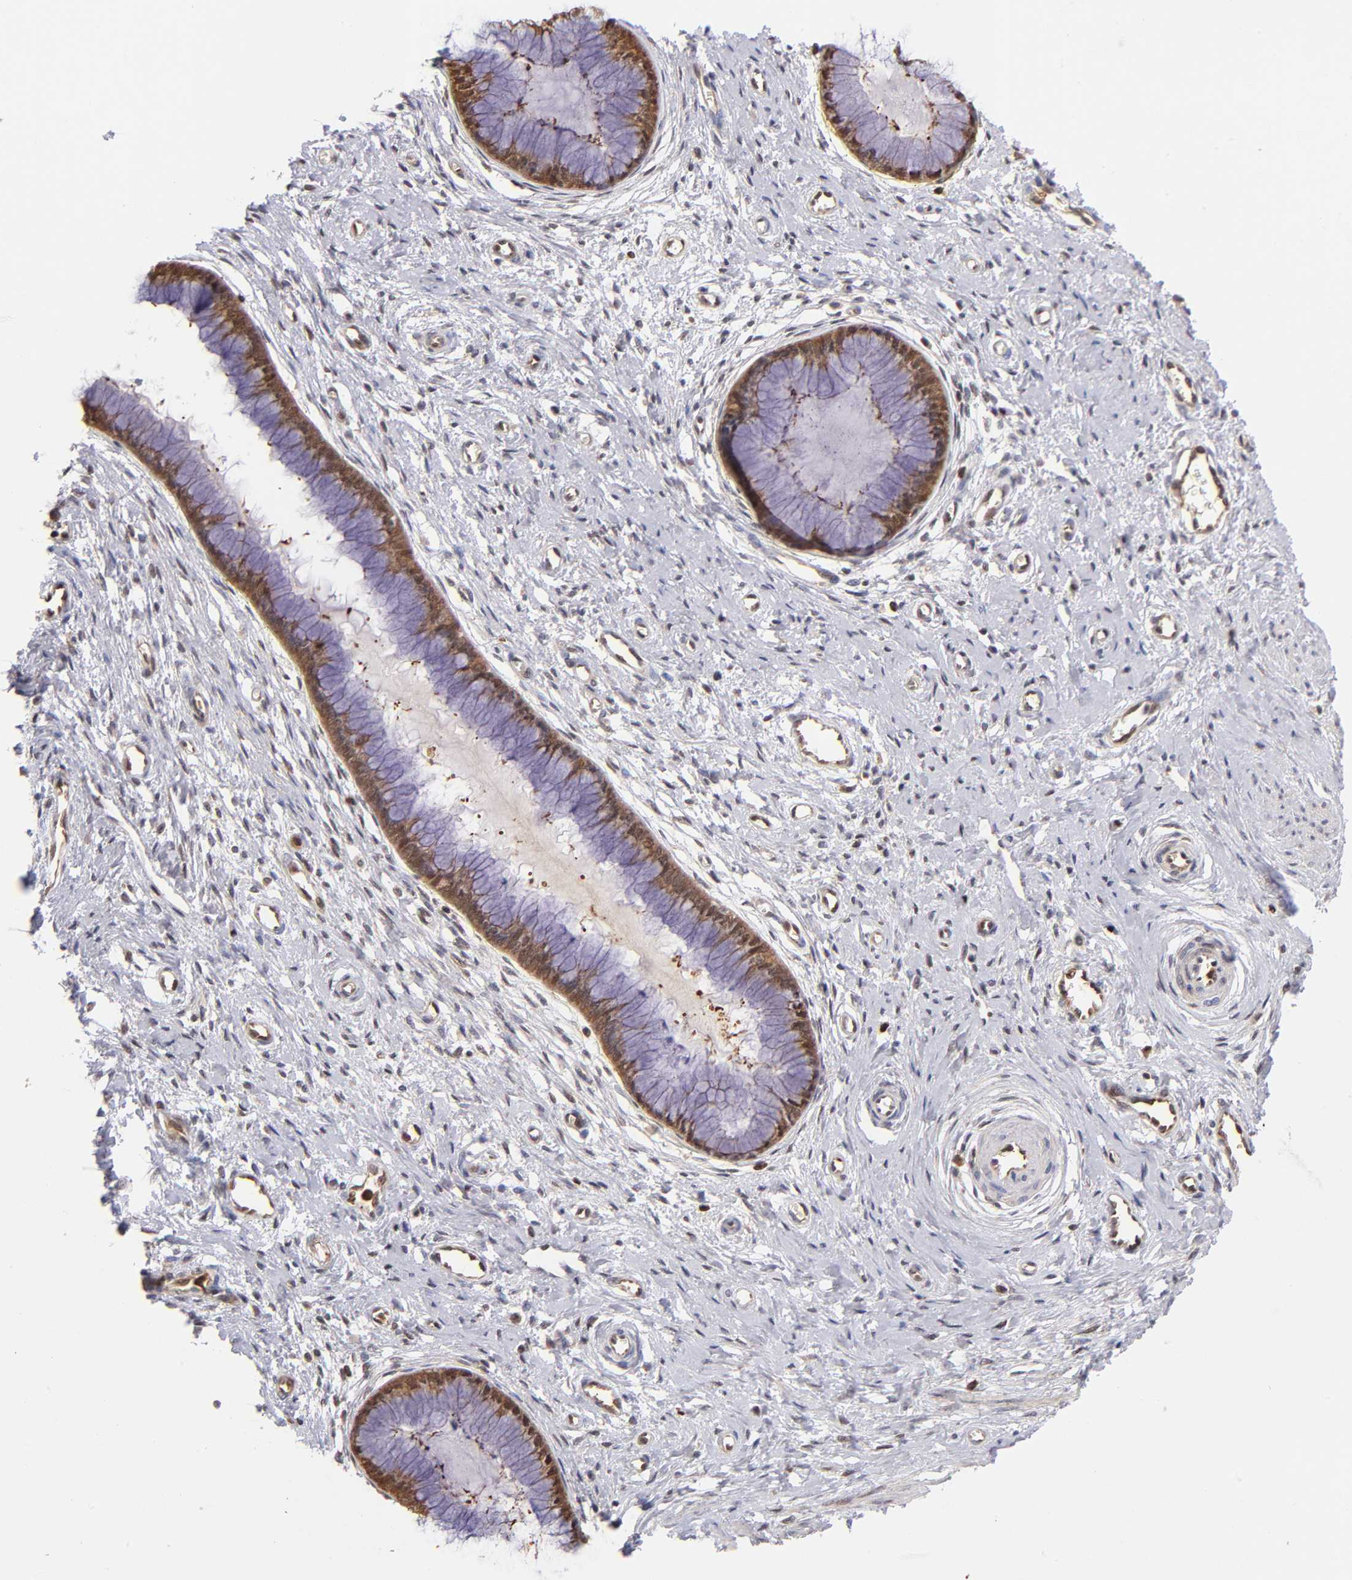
{"staining": {"intensity": "strong", "quantity": ">75%", "location": "cytoplasmic/membranous,nuclear"}, "tissue": "cervix", "cell_type": "Glandular cells", "image_type": "normal", "snomed": [{"axis": "morphology", "description": "Normal tissue, NOS"}, {"axis": "topography", "description": "Cervix"}], "caption": "The immunohistochemical stain labels strong cytoplasmic/membranous,nuclear staining in glandular cells of normal cervix. The staining is performed using DAB brown chromogen to label protein expression. The nuclei are counter-stained blue using hematoxylin.", "gene": "YWHAB", "patient": {"sex": "female", "age": 55}}